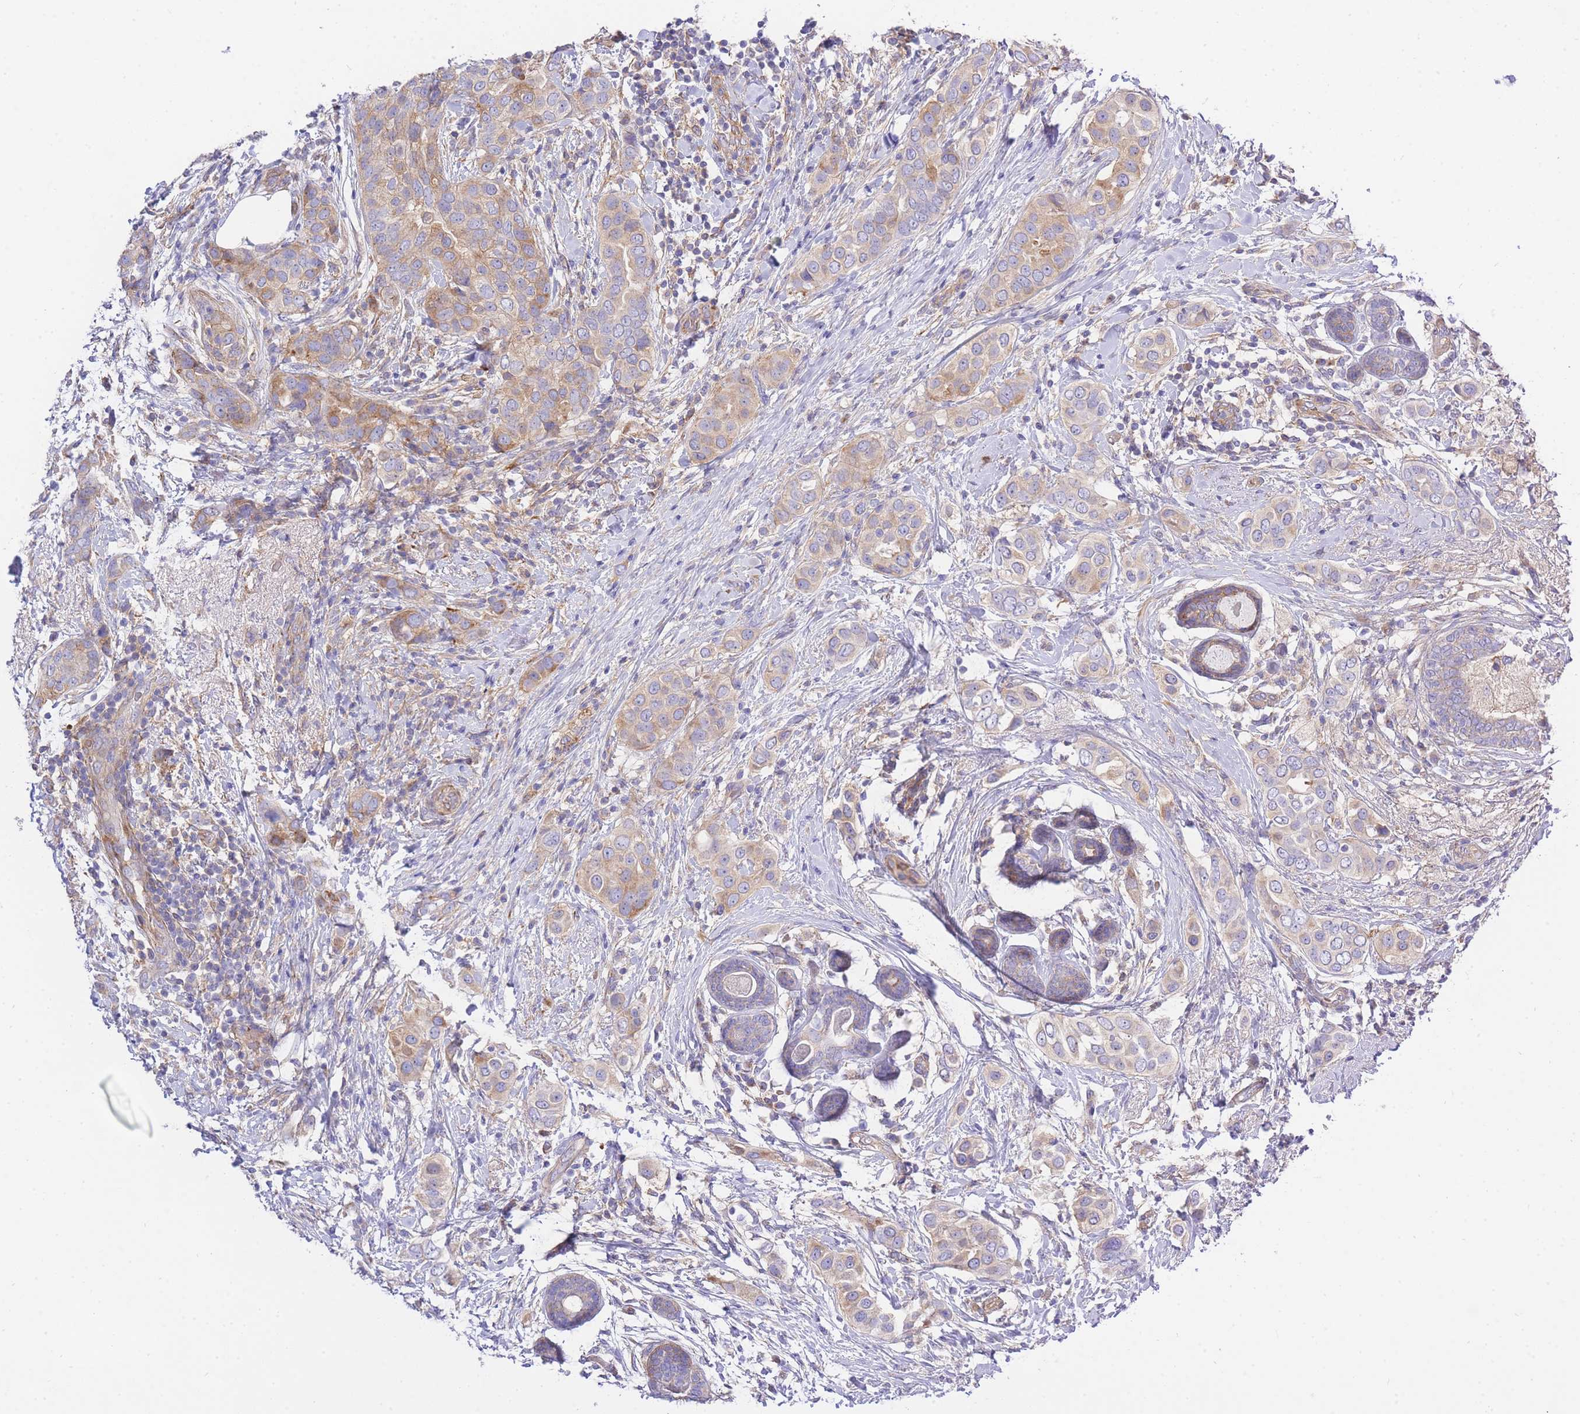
{"staining": {"intensity": "weak", "quantity": "25%-75%", "location": "cytoplasmic/membranous"}, "tissue": "breast cancer", "cell_type": "Tumor cells", "image_type": "cancer", "snomed": [{"axis": "morphology", "description": "Lobular carcinoma"}, {"axis": "topography", "description": "Breast"}], "caption": "Human breast cancer (lobular carcinoma) stained with a brown dye exhibits weak cytoplasmic/membranous positive positivity in approximately 25%-75% of tumor cells.", "gene": "INSYN2B", "patient": {"sex": "female", "age": 51}}